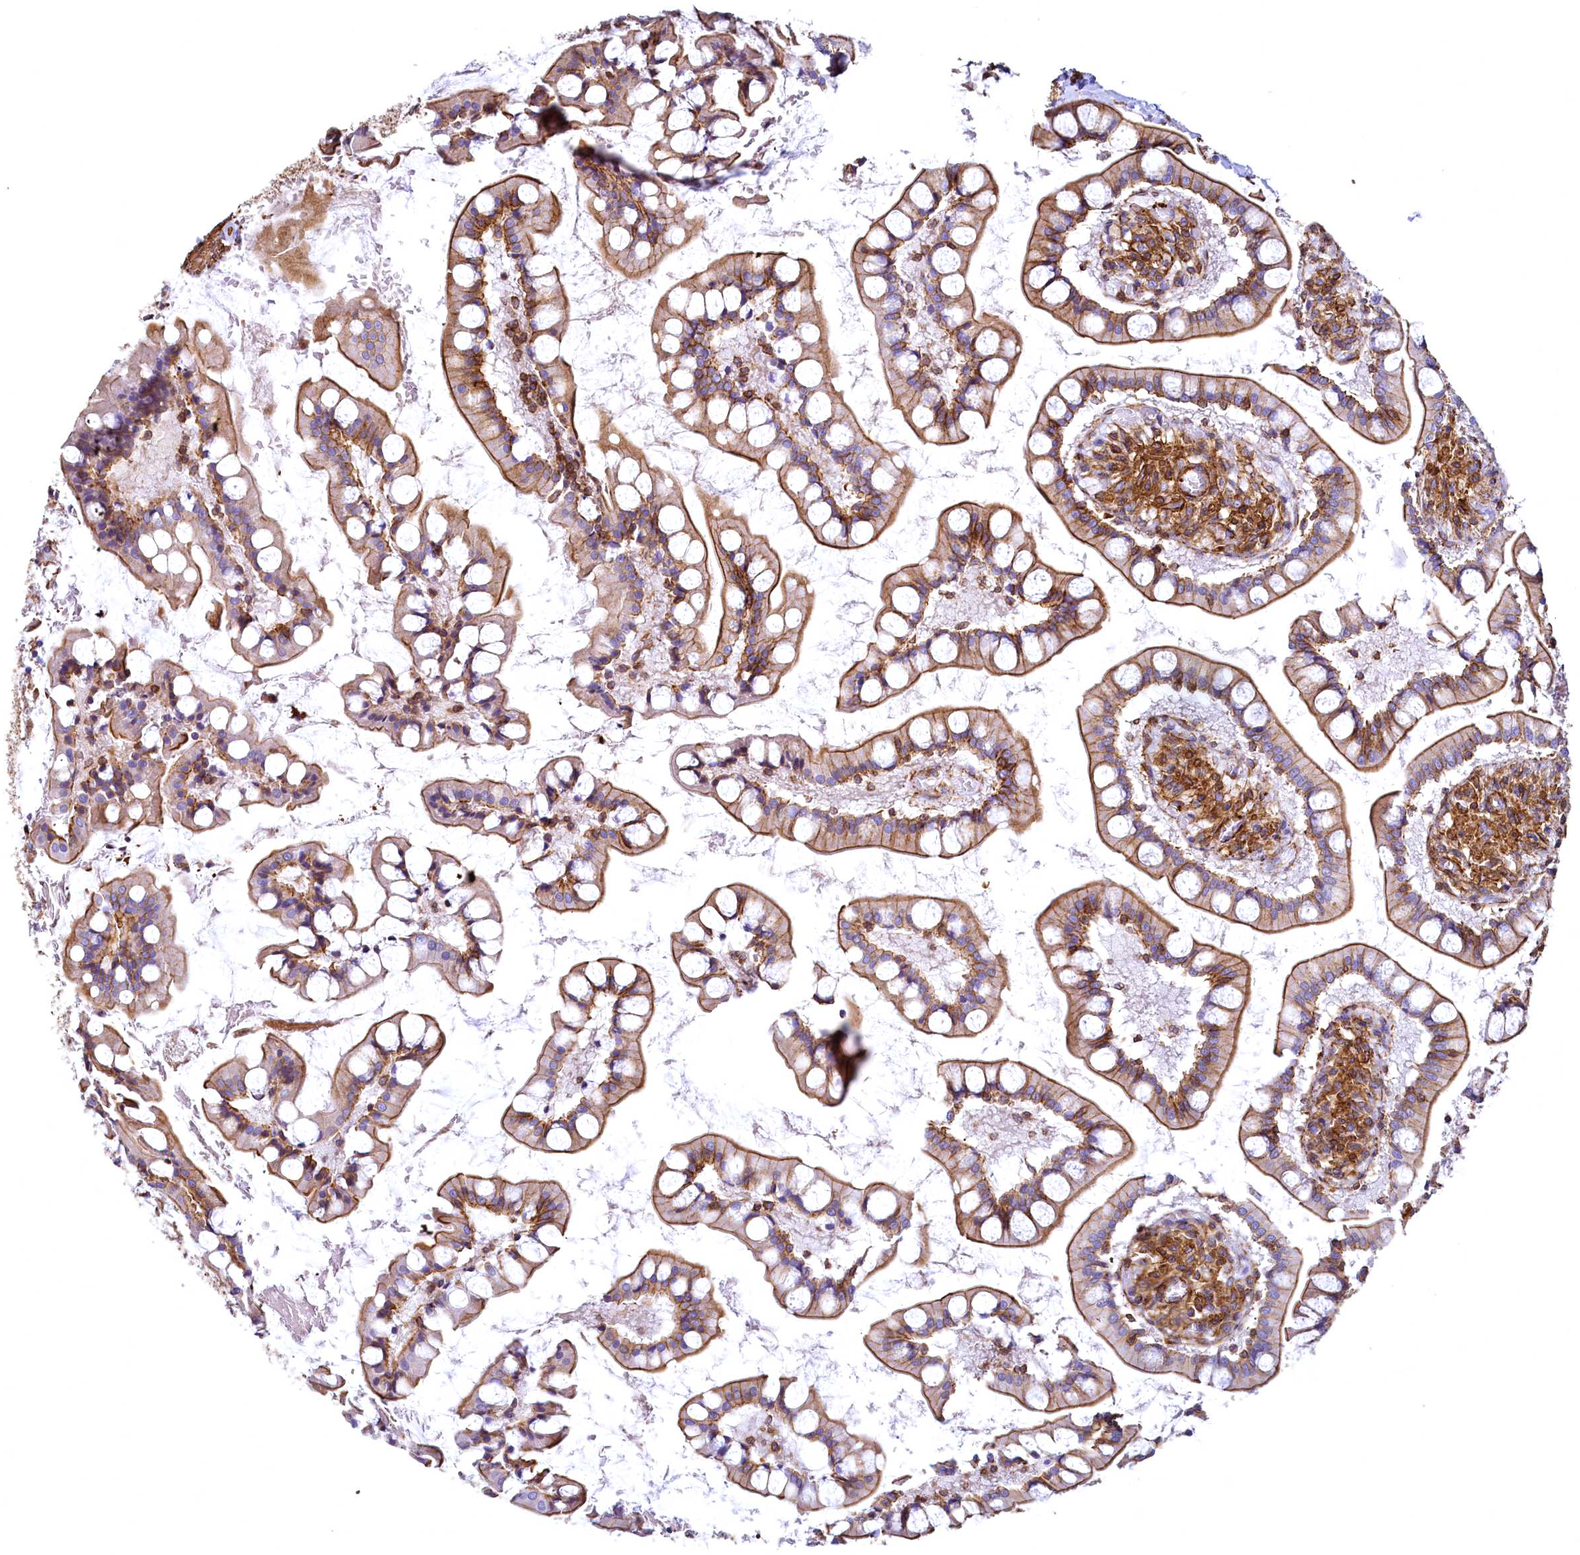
{"staining": {"intensity": "moderate", "quantity": ">75%", "location": "cytoplasmic/membranous"}, "tissue": "small intestine", "cell_type": "Glandular cells", "image_type": "normal", "snomed": [{"axis": "morphology", "description": "Normal tissue, NOS"}, {"axis": "topography", "description": "Small intestine"}], "caption": "A brown stain highlights moderate cytoplasmic/membranous expression of a protein in glandular cells of unremarkable small intestine.", "gene": "THBS1", "patient": {"sex": "male", "age": 52}}